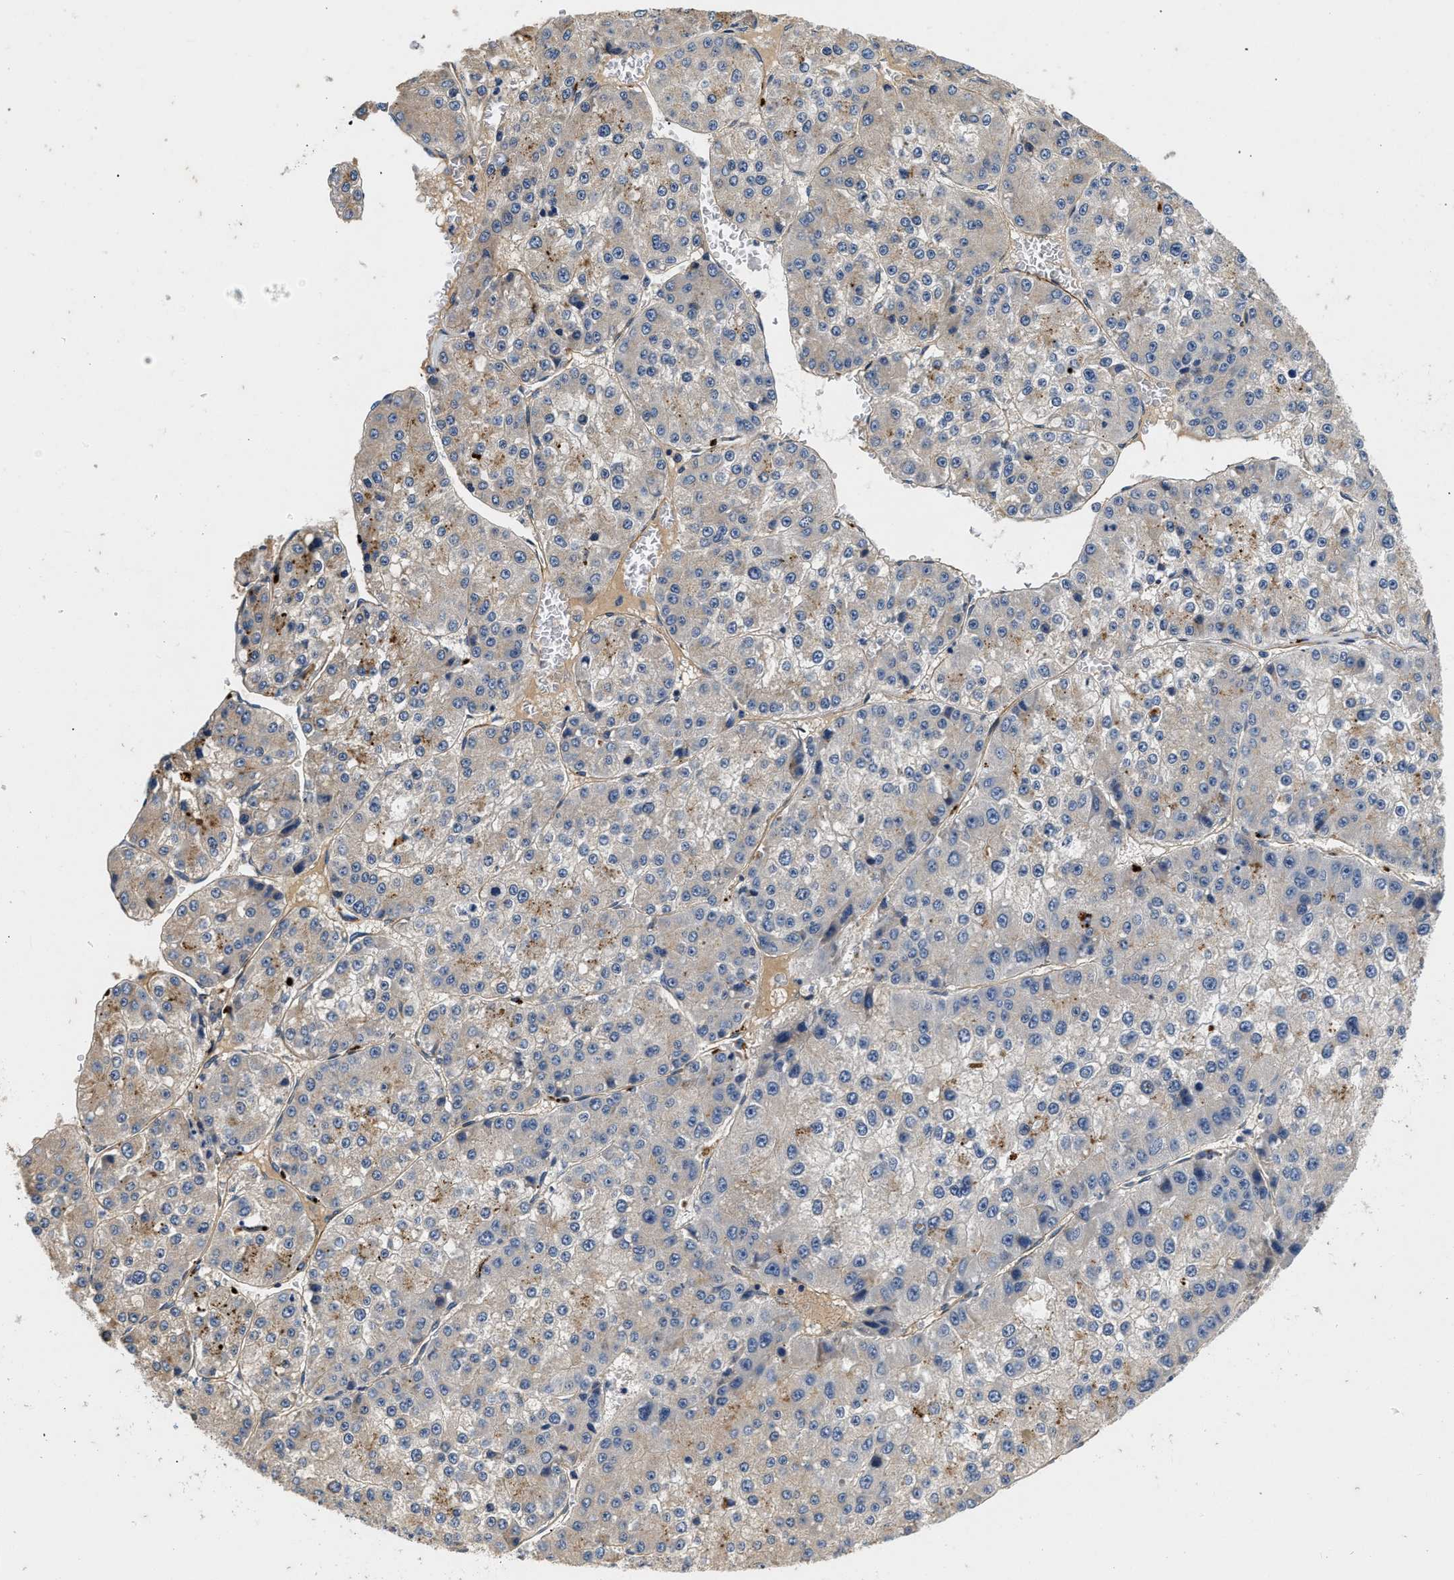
{"staining": {"intensity": "moderate", "quantity": "<25%", "location": "cytoplasmic/membranous"}, "tissue": "liver cancer", "cell_type": "Tumor cells", "image_type": "cancer", "snomed": [{"axis": "morphology", "description": "Carcinoma, Hepatocellular, NOS"}, {"axis": "topography", "description": "Liver"}], "caption": "Liver cancer stained with a protein marker shows moderate staining in tumor cells.", "gene": "NME6", "patient": {"sex": "female", "age": 73}}